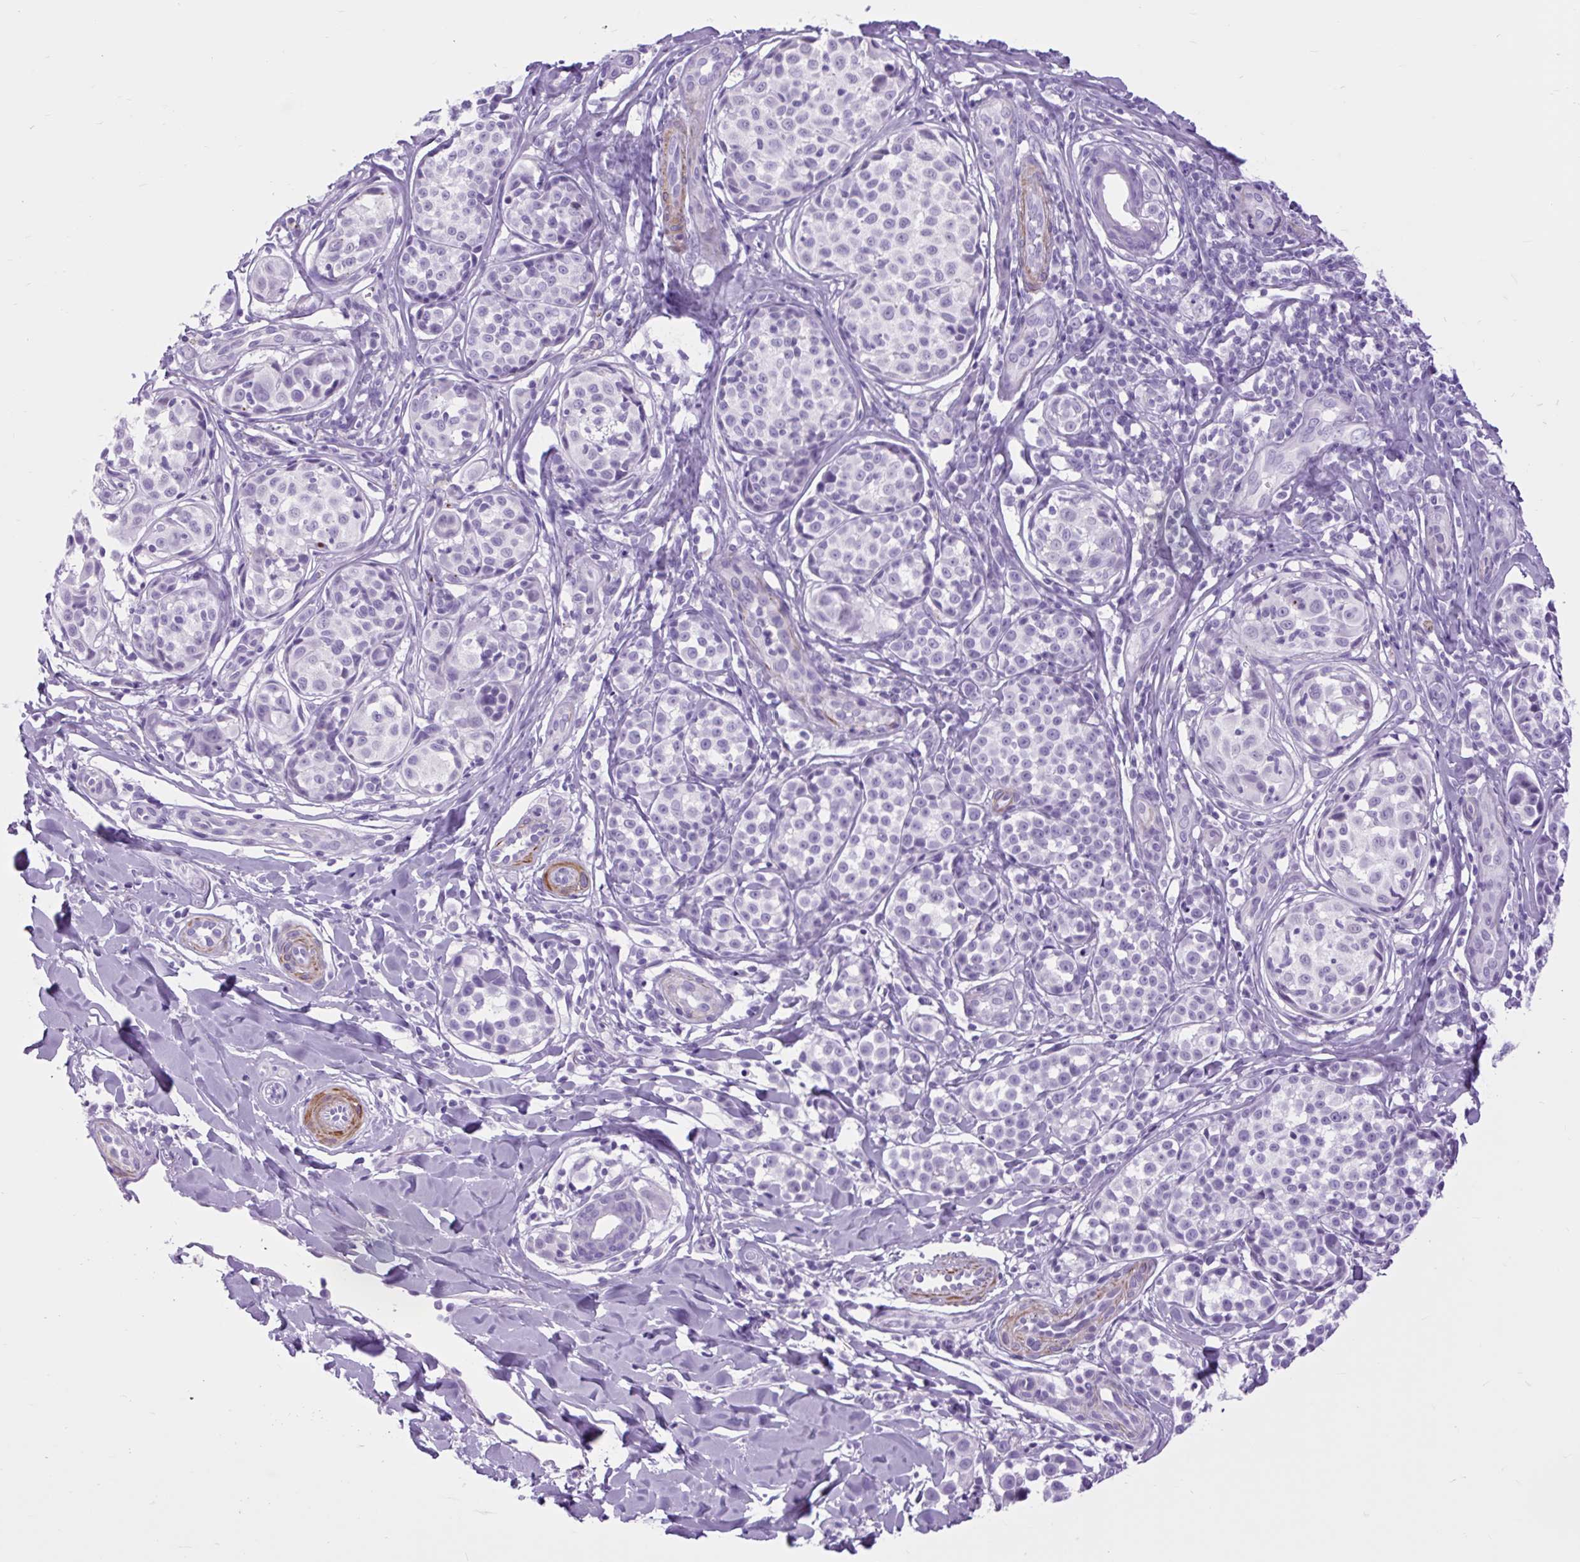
{"staining": {"intensity": "negative", "quantity": "none", "location": "none"}, "tissue": "melanoma", "cell_type": "Tumor cells", "image_type": "cancer", "snomed": [{"axis": "morphology", "description": "Malignant melanoma, NOS"}, {"axis": "topography", "description": "Skin"}], "caption": "The IHC micrograph has no significant staining in tumor cells of malignant melanoma tissue.", "gene": "DPP6", "patient": {"sex": "female", "age": 35}}